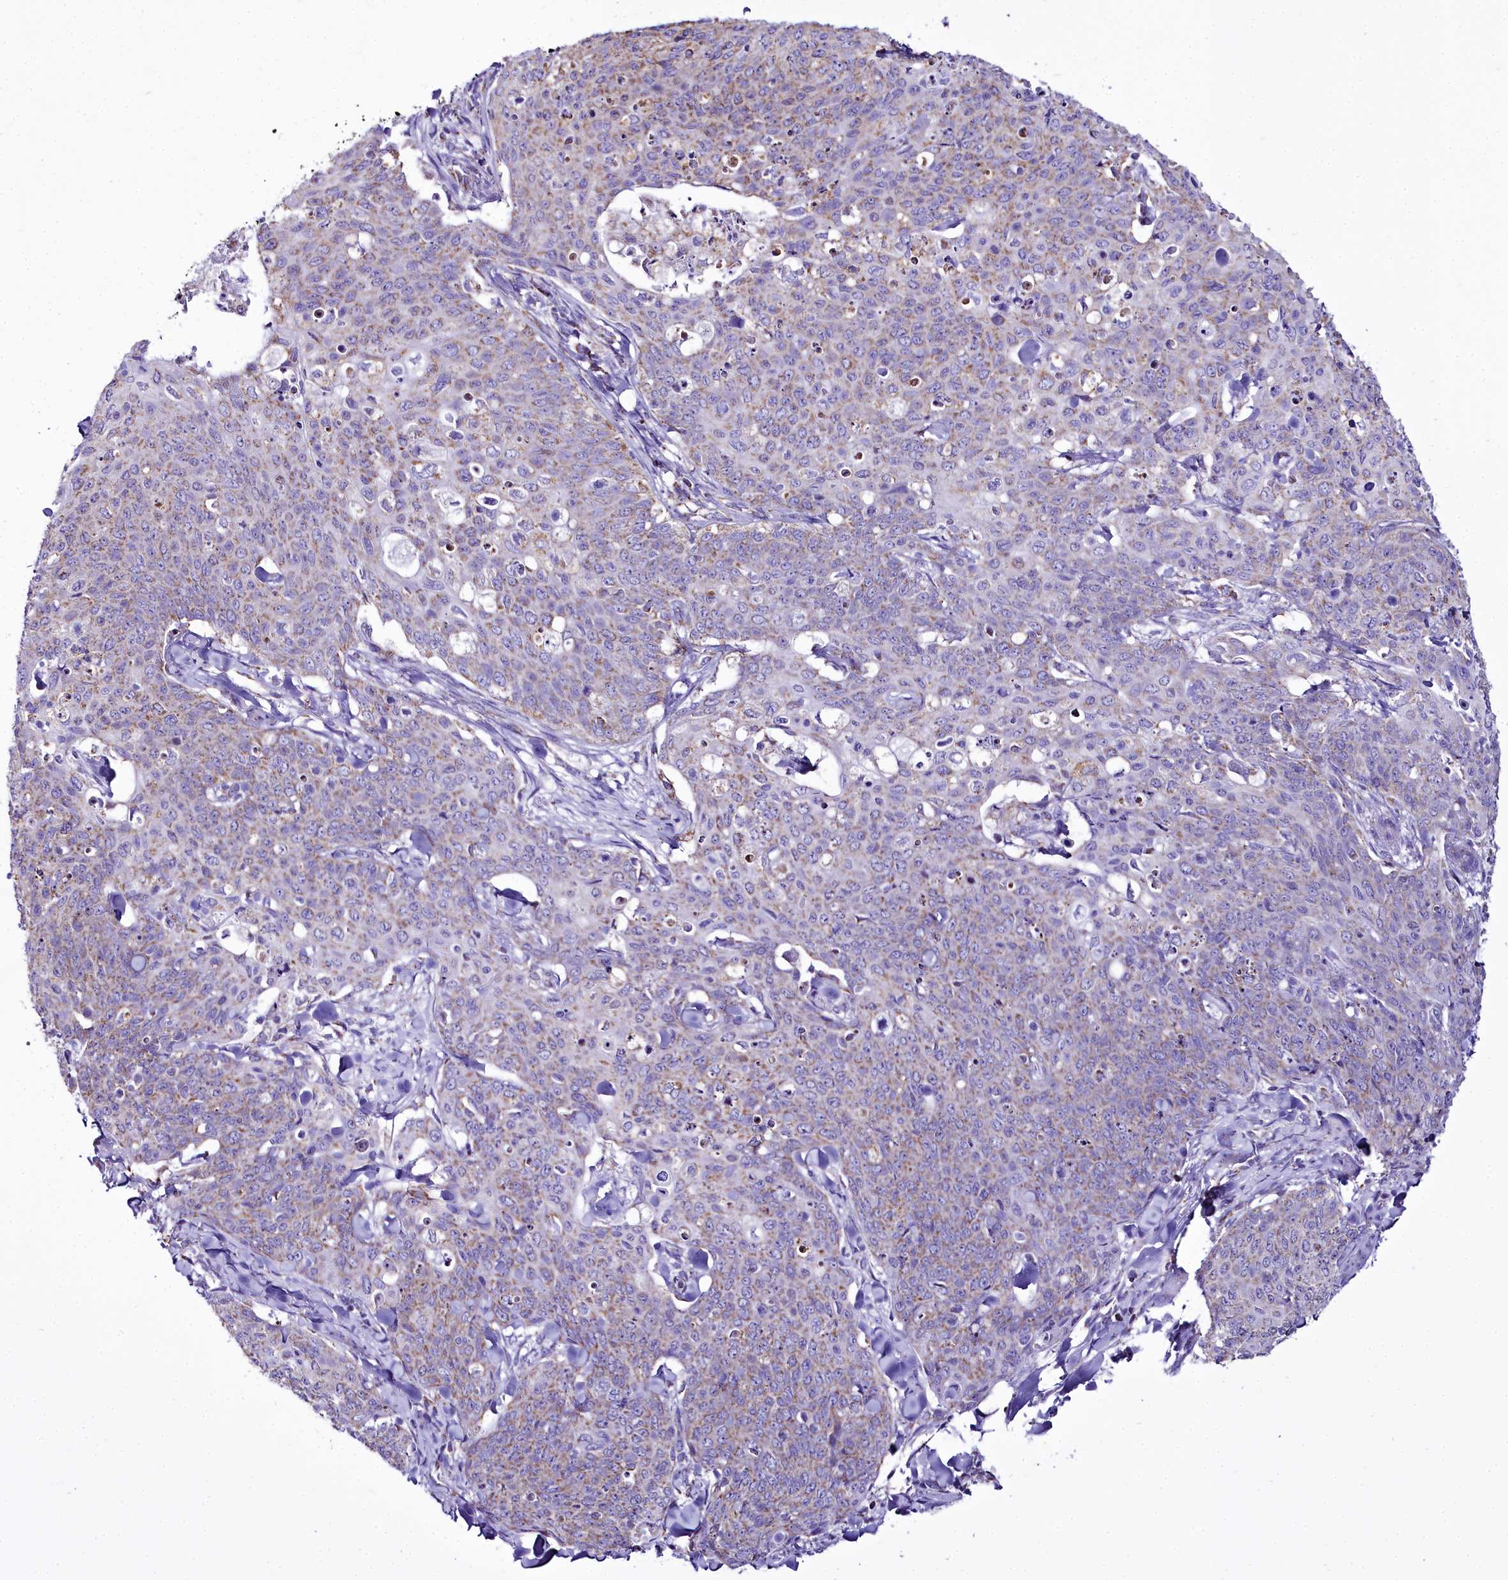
{"staining": {"intensity": "weak", "quantity": ">75%", "location": "cytoplasmic/membranous"}, "tissue": "skin cancer", "cell_type": "Tumor cells", "image_type": "cancer", "snomed": [{"axis": "morphology", "description": "Squamous cell carcinoma, NOS"}, {"axis": "topography", "description": "Skin"}, {"axis": "topography", "description": "Vulva"}], "caption": "Immunohistochemistry photomicrograph of neoplastic tissue: human skin cancer (squamous cell carcinoma) stained using immunohistochemistry reveals low levels of weak protein expression localized specifically in the cytoplasmic/membranous of tumor cells, appearing as a cytoplasmic/membranous brown color.", "gene": "WDFY3", "patient": {"sex": "female", "age": 85}}